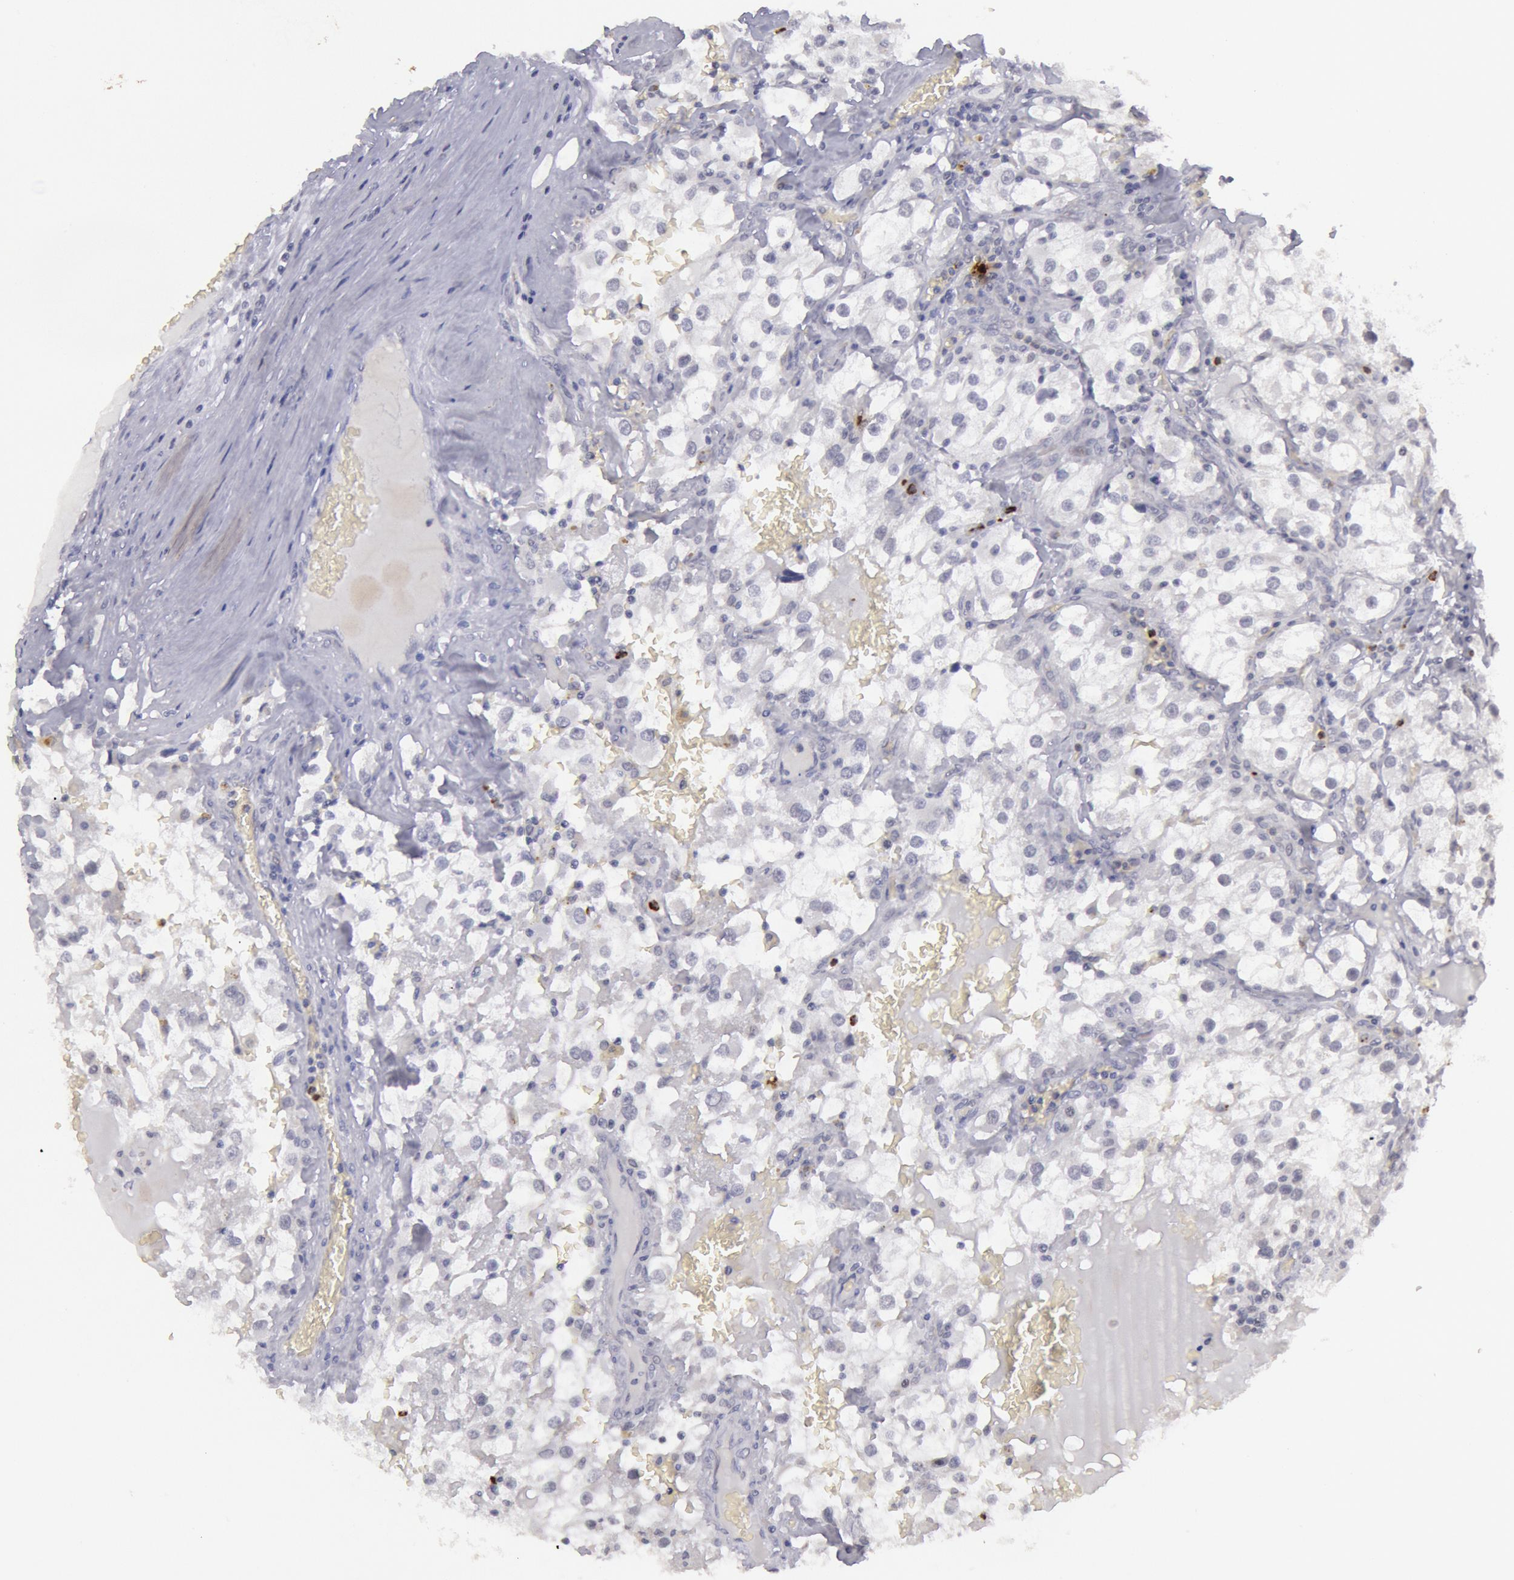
{"staining": {"intensity": "negative", "quantity": "none", "location": "none"}, "tissue": "renal cancer", "cell_type": "Tumor cells", "image_type": "cancer", "snomed": [{"axis": "morphology", "description": "Adenocarcinoma, NOS"}, {"axis": "topography", "description": "Kidney"}], "caption": "An immunohistochemistry micrograph of adenocarcinoma (renal) is shown. There is no staining in tumor cells of adenocarcinoma (renal).", "gene": "KDM6A", "patient": {"sex": "female", "age": 52}}